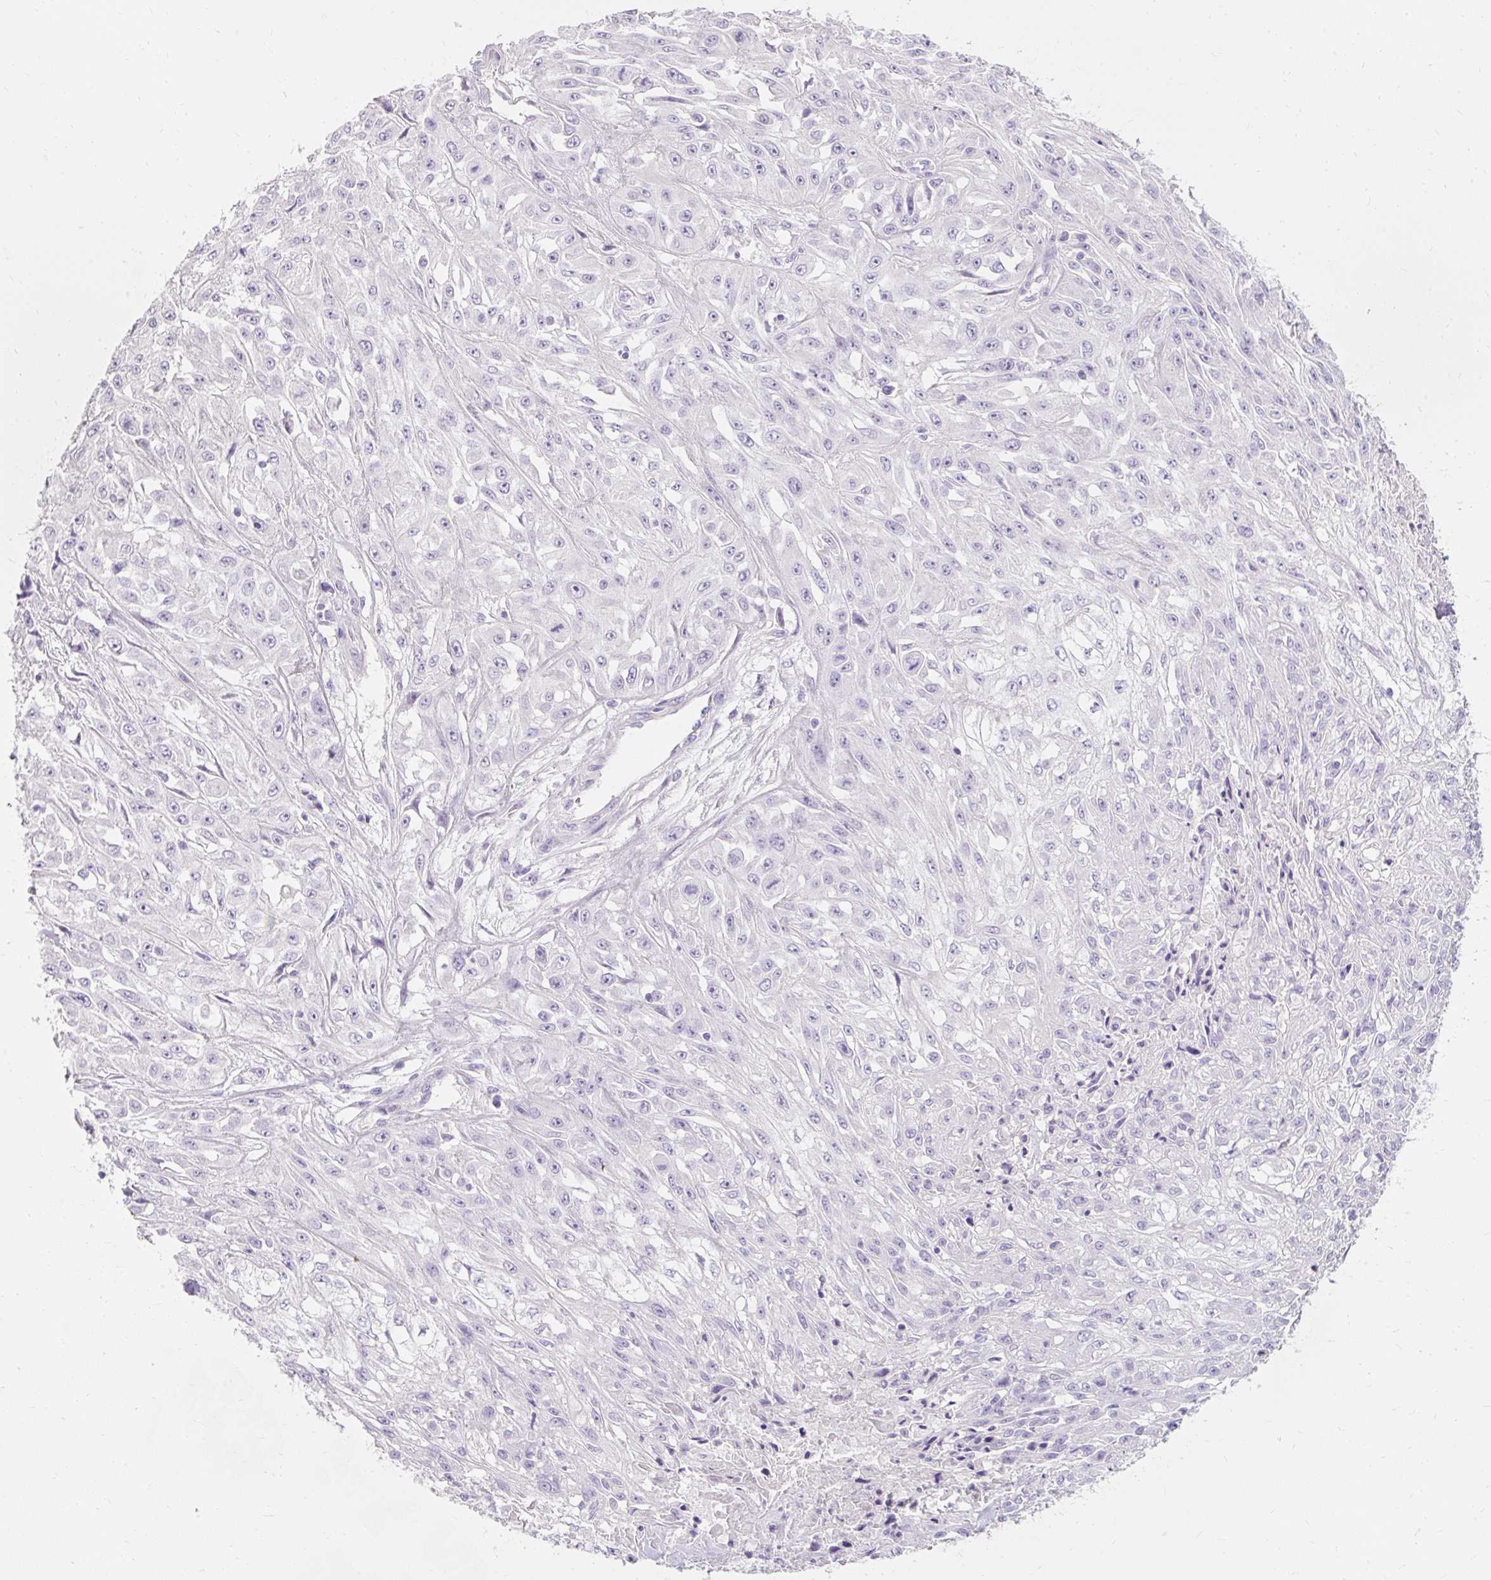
{"staining": {"intensity": "negative", "quantity": "none", "location": "none"}, "tissue": "skin cancer", "cell_type": "Tumor cells", "image_type": "cancer", "snomed": [{"axis": "morphology", "description": "Squamous cell carcinoma, NOS"}, {"axis": "morphology", "description": "Squamous cell carcinoma, metastatic, NOS"}, {"axis": "topography", "description": "Skin"}, {"axis": "topography", "description": "Lymph node"}], "caption": "This is an immunohistochemistry photomicrograph of skin squamous cell carcinoma. There is no expression in tumor cells.", "gene": "TMEM213", "patient": {"sex": "male", "age": 75}}